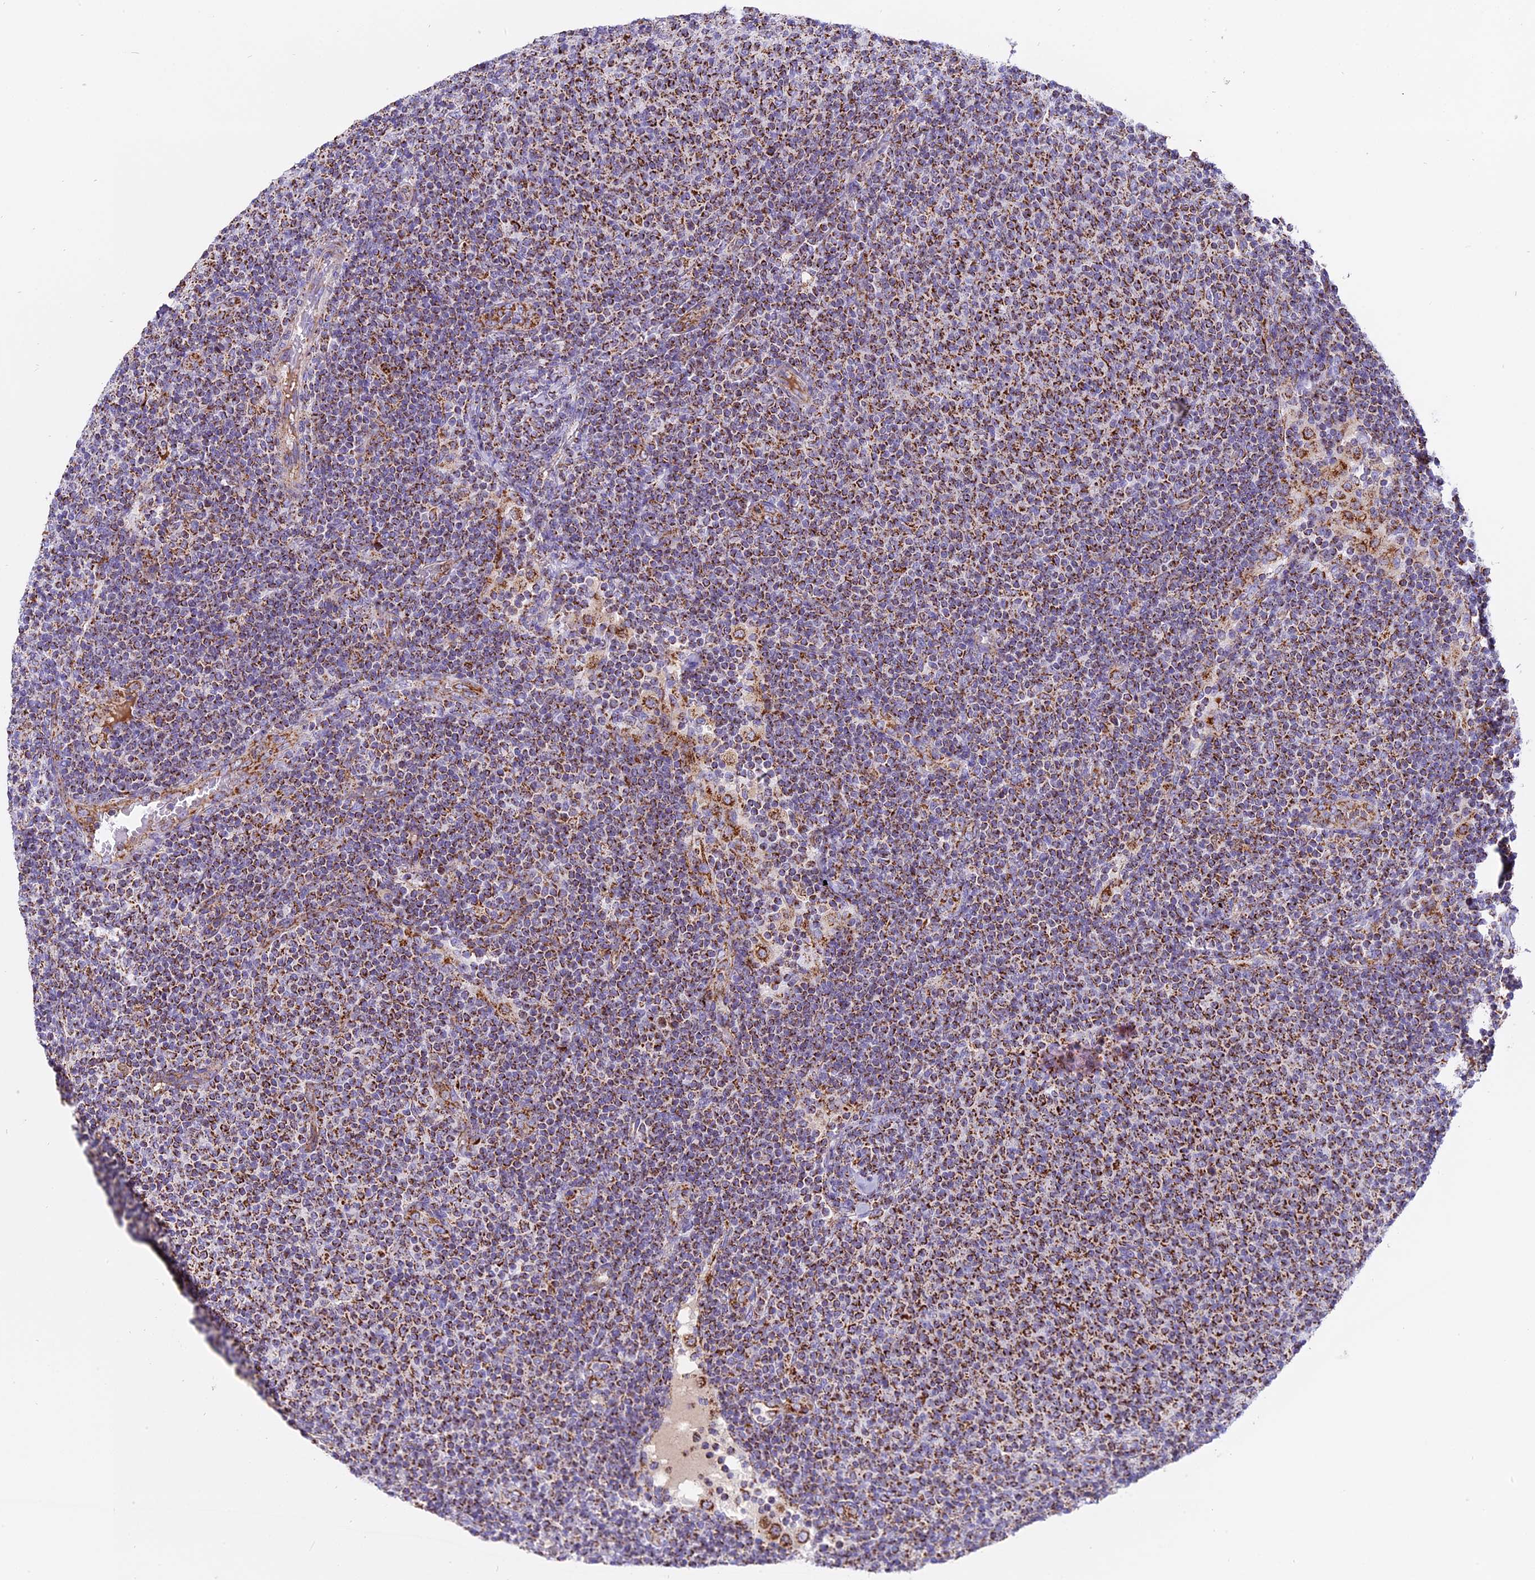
{"staining": {"intensity": "strong", "quantity": ">75%", "location": "cytoplasmic/membranous"}, "tissue": "lymphoma", "cell_type": "Tumor cells", "image_type": "cancer", "snomed": [{"axis": "morphology", "description": "Malignant lymphoma, non-Hodgkin's type, Low grade"}, {"axis": "topography", "description": "Lymph node"}], "caption": "Lymphoma was stained to show a protein in brown. There is high levels of strong cytoplasmic/membranous staining in approximately >75% of tumor cells.", "gene": "MRPS34", "patient": {"sex": "male", "age": 66}}